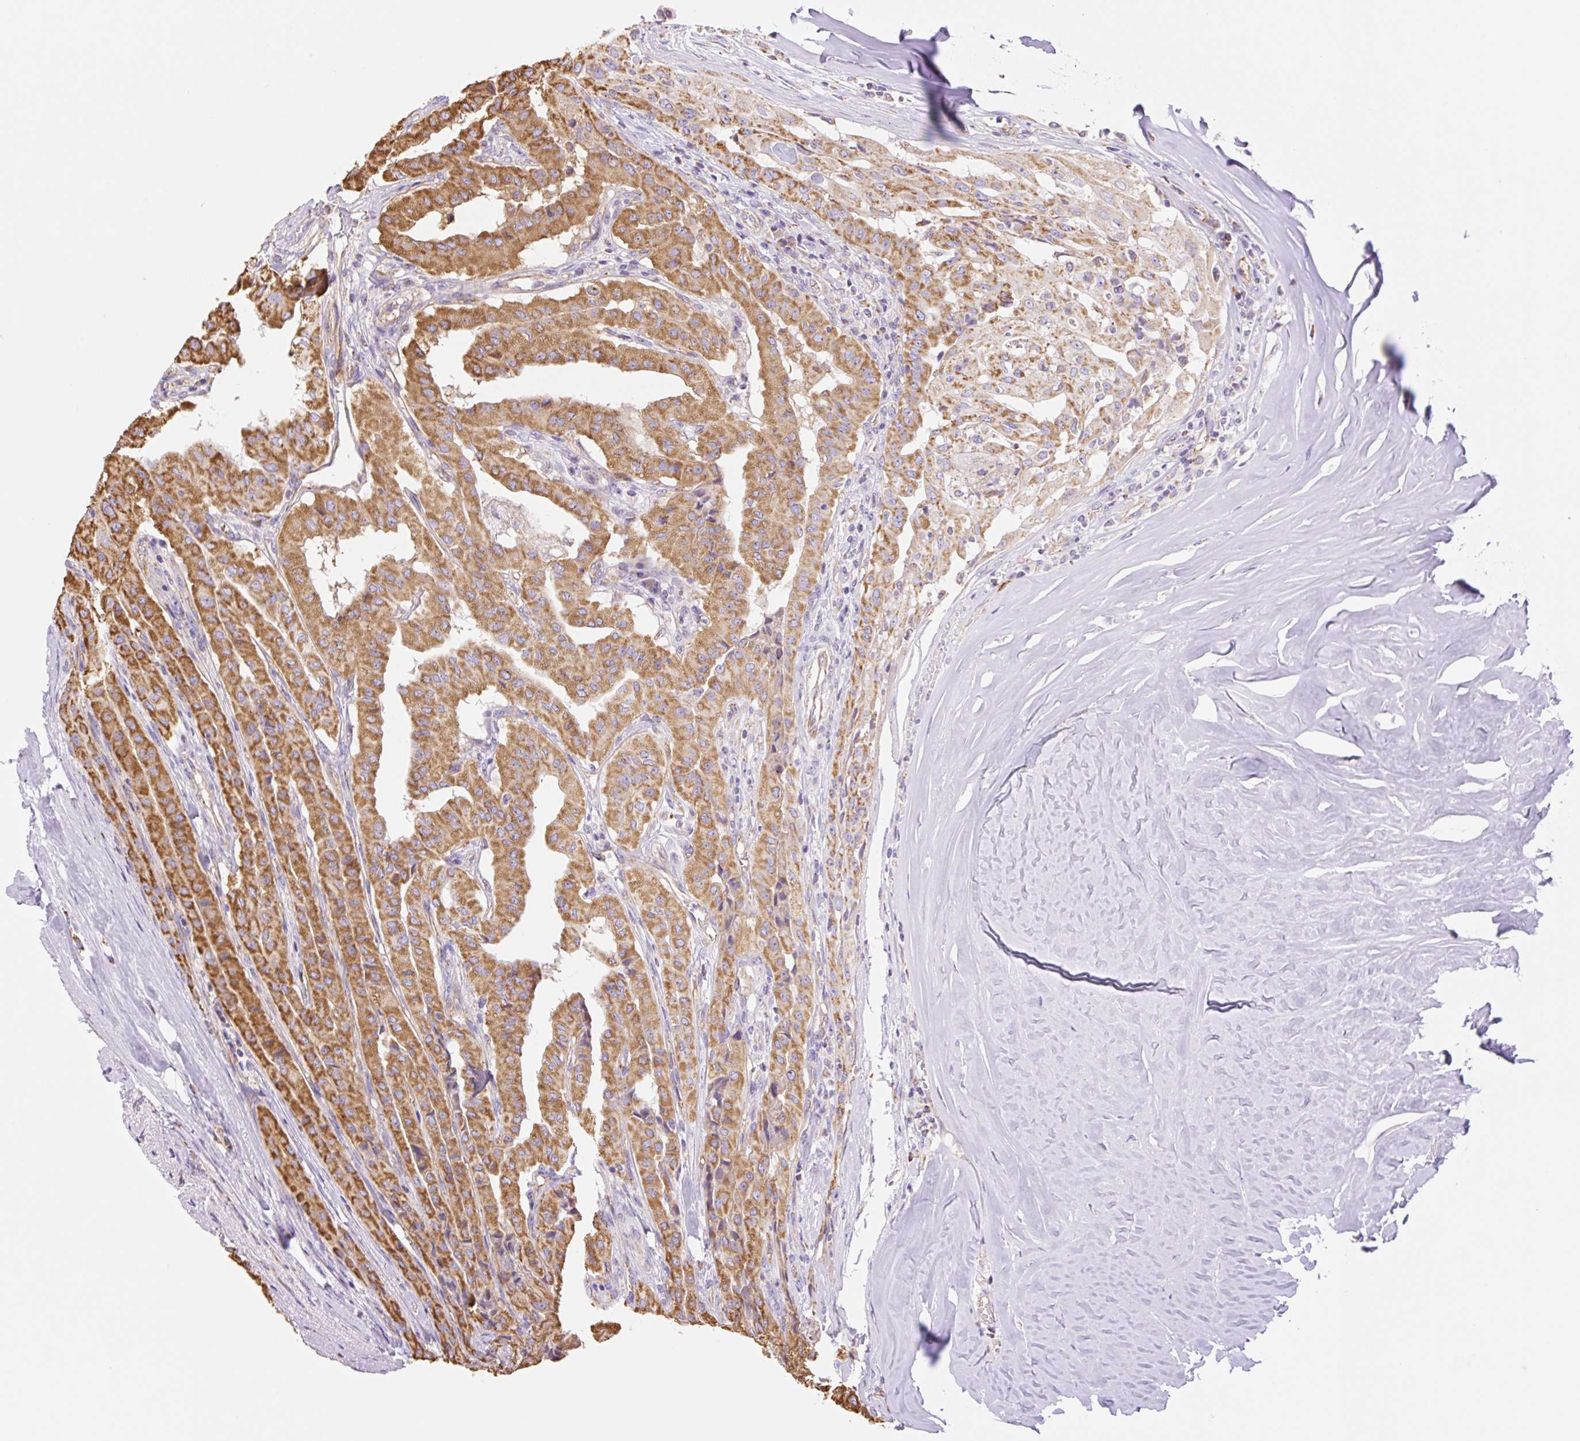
{"staining": {"intensity": "strong", "quantity": ">75%", "location": "cytoplasmic/membranous"}, "tissue": "thyroid cancer", "cell_type": "Tumor cells", "image_type": "cancer", "snomed": [{"axis": "morphology", "description": "Papillary adenocarcinoma, NOS"}, {"axis": "topography", "description": "Thyroid gland"}], "caption": "Thyroid papillary adenocarcinoma was stained to show a protein in brown. There is high levels of strong cytoplasmic/membranous staining in about >75% of tumor cells.", "gene": "ESAM", "patient": {"sex": "female", "age": 59}}